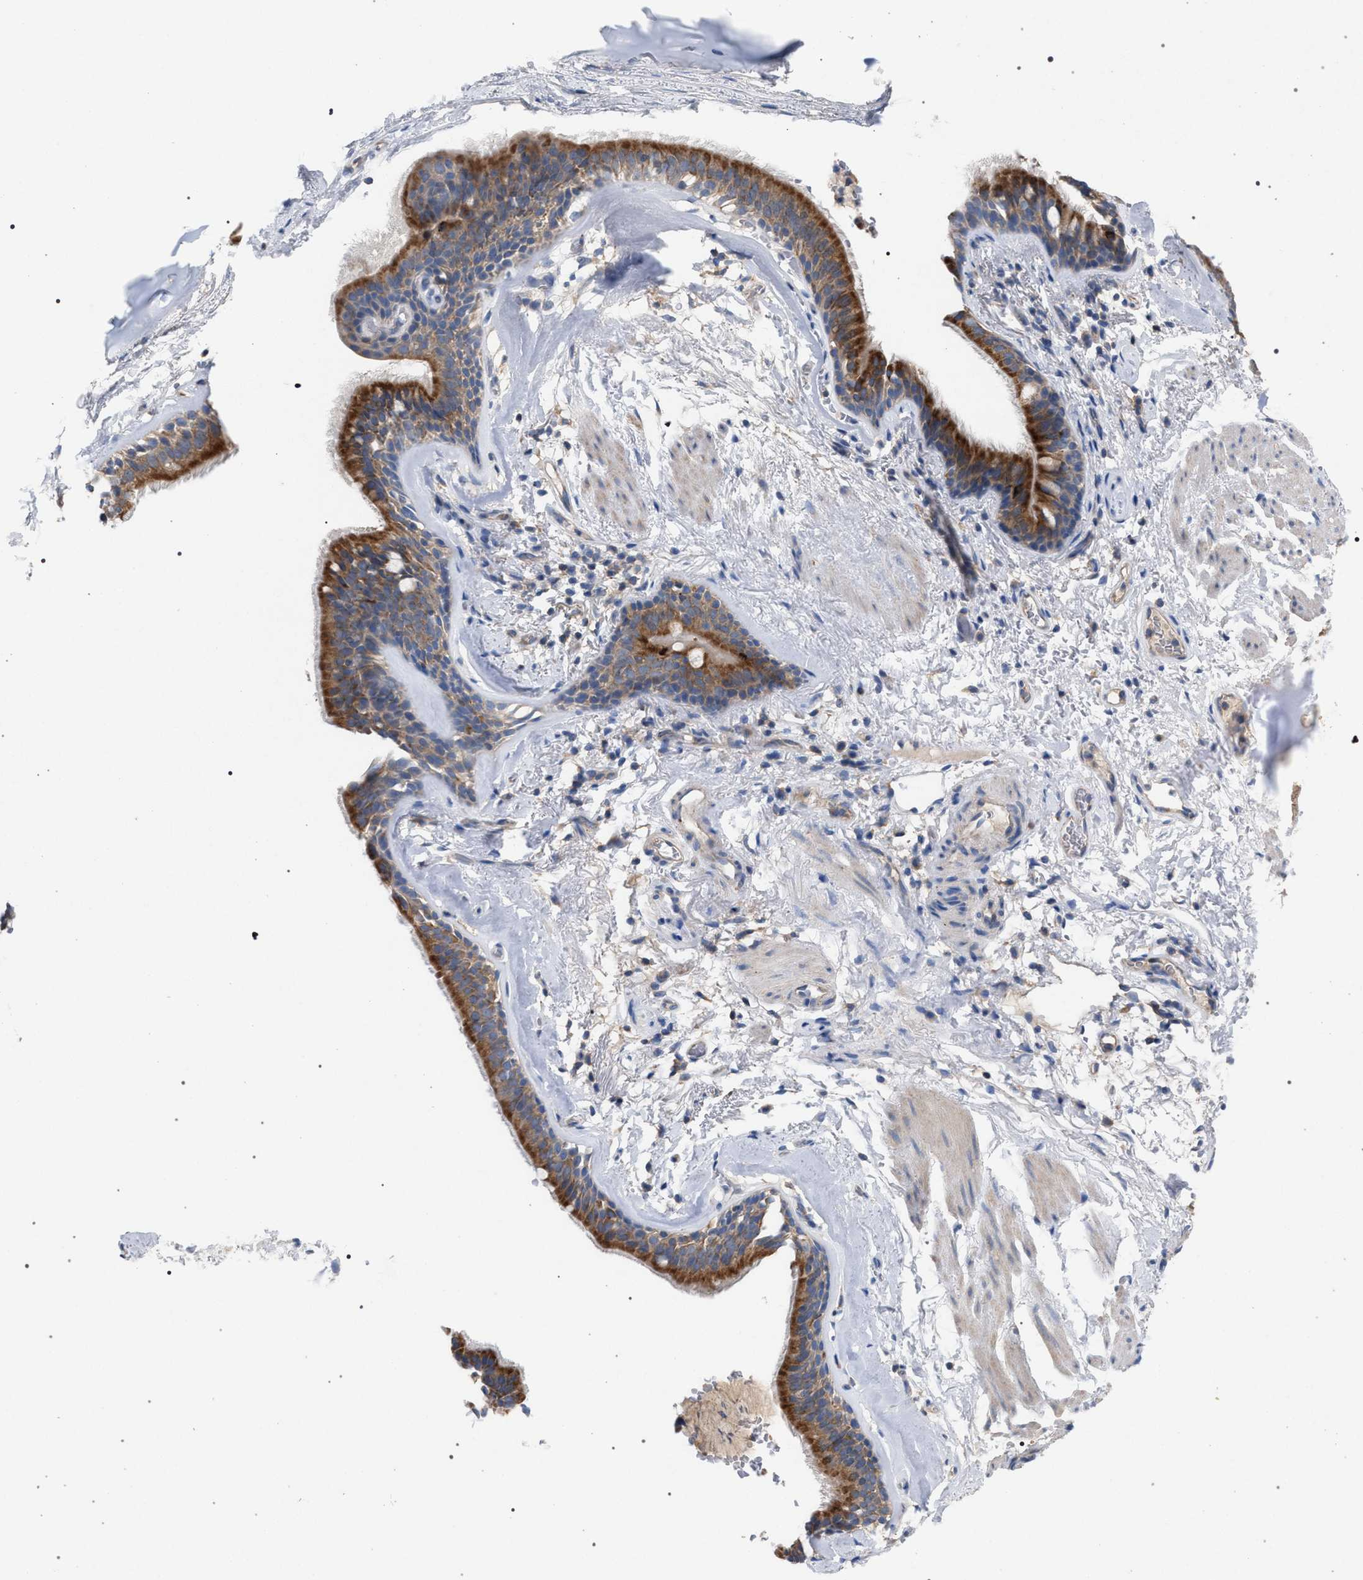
{"staining": {"intensity": "moderate", "quantity": ">75%", "location": "cytoplasmic/membranous"}, "tissue": "bronchus", "cell_type": "Respiratory epithelial cells", "image_type": "normal", "snomed": [{"axis": "morphology", "description": "Normal tissue, NOS"}, {"axis": "topography", "description": "Cartilage tissue"}], "caption": "High-magnification brightfield microscopy of normal bronchus stained with DAB (brown) and counterstained with hematoxylin (blue). respiratory epithelial cells exhibit moderate cytoplasmic/membranous staining is present in about>75% of cells.", "gene": "VPS13A", "patient": {"sex": "female", "age": 63}}